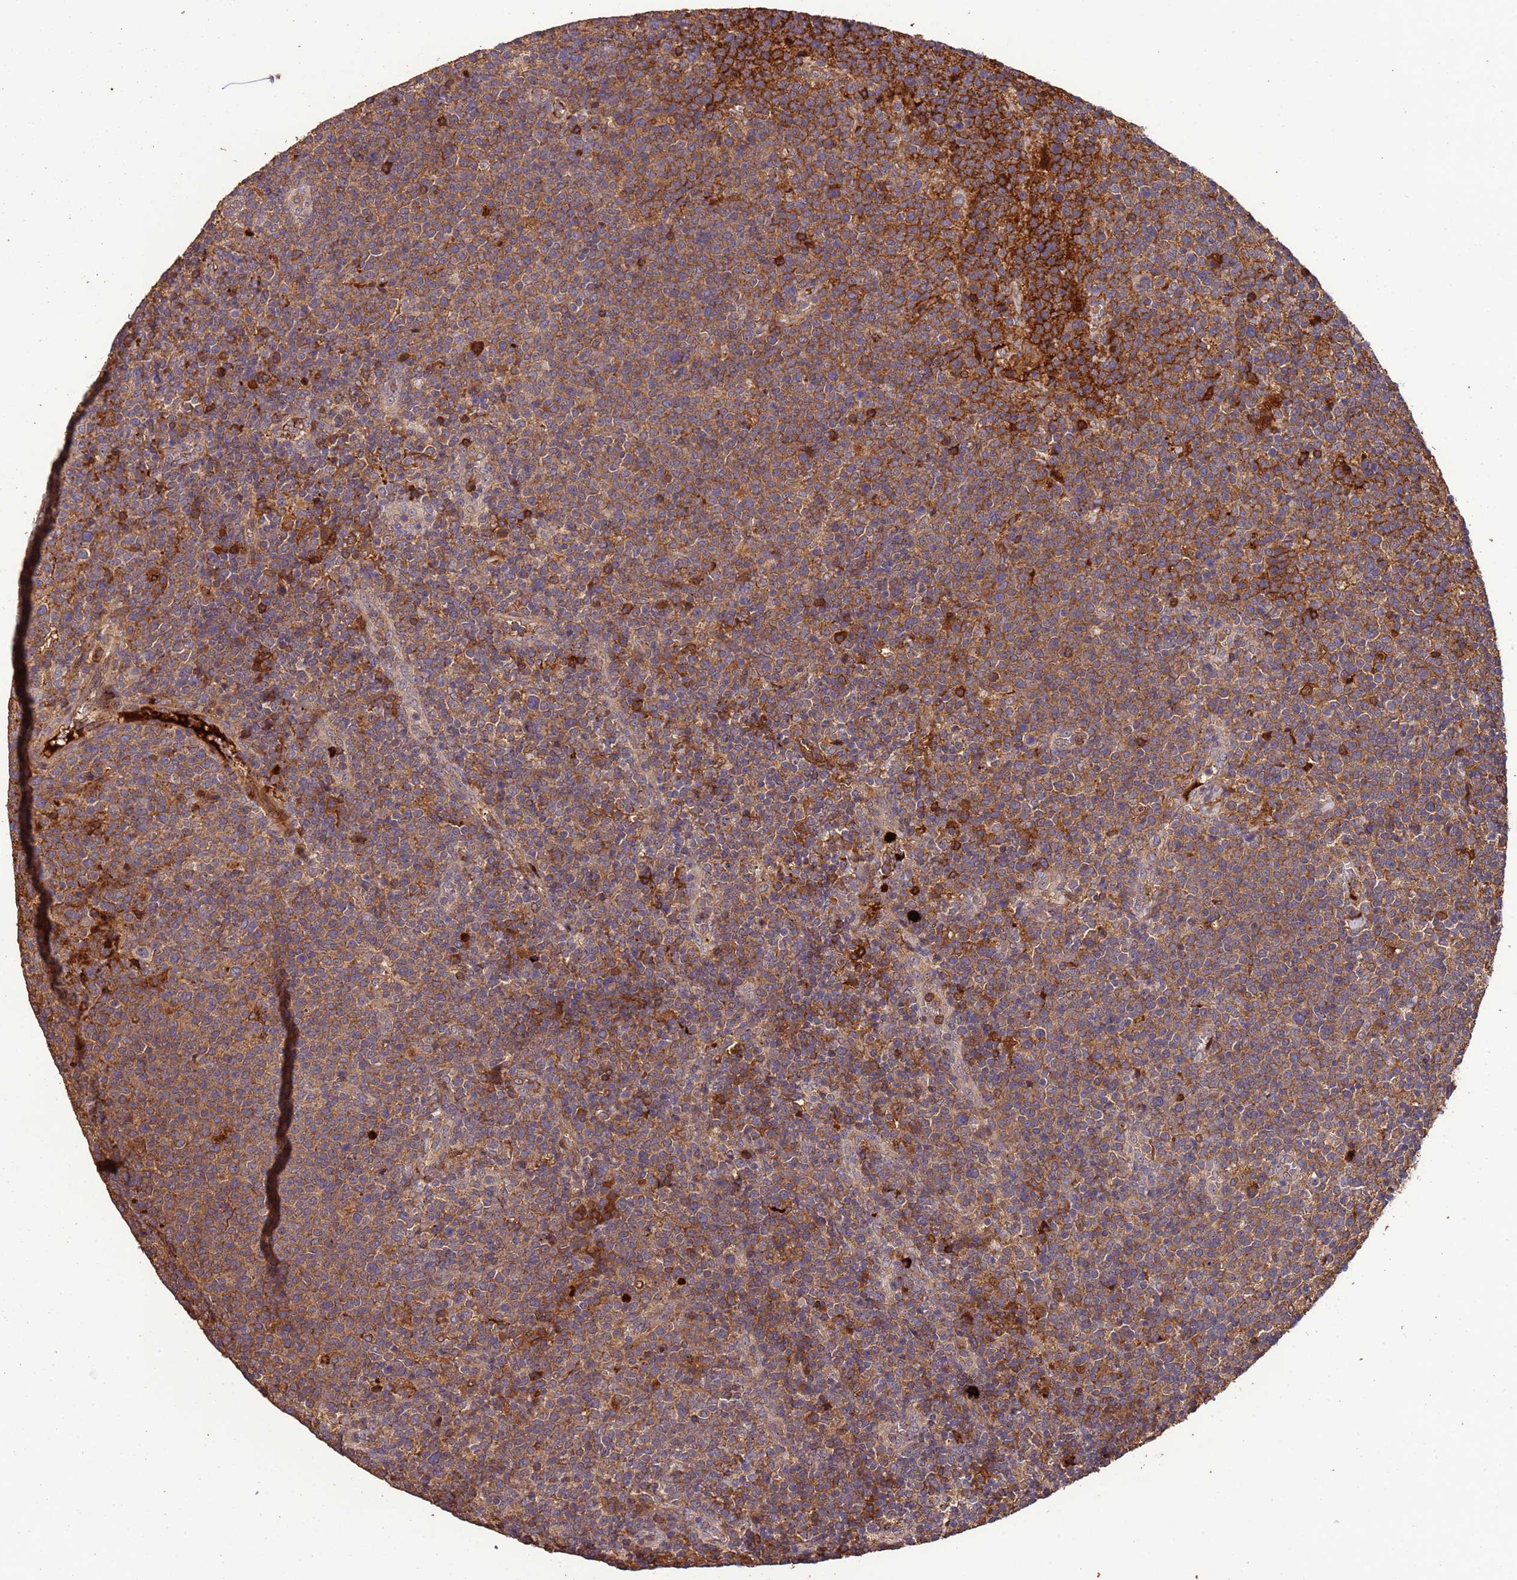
{"staining": {"intensity": "moderate", "quantity": ">75%", "location": "cytoplasmic/membranous"}, "tissue": "lymphoma", "cell_type": "Tumor cells", "image_type": "cancer", "snomed": [{"axis": "morphology", "description": "Malignant lymphoma, non-Hodgkin's type, High grade"}, {"axis": "topography", "description": "Lymph node"}], "caption": "DAB (3,3'-diaminobenzidine) immunohistochemical staining of human lymphoma shows moderate cytoplasmic/membranous protein positivity in approximately >75% of tumor cells.", "gene": "CCDC184", "patient": {"sex": "male", "age": 61}}